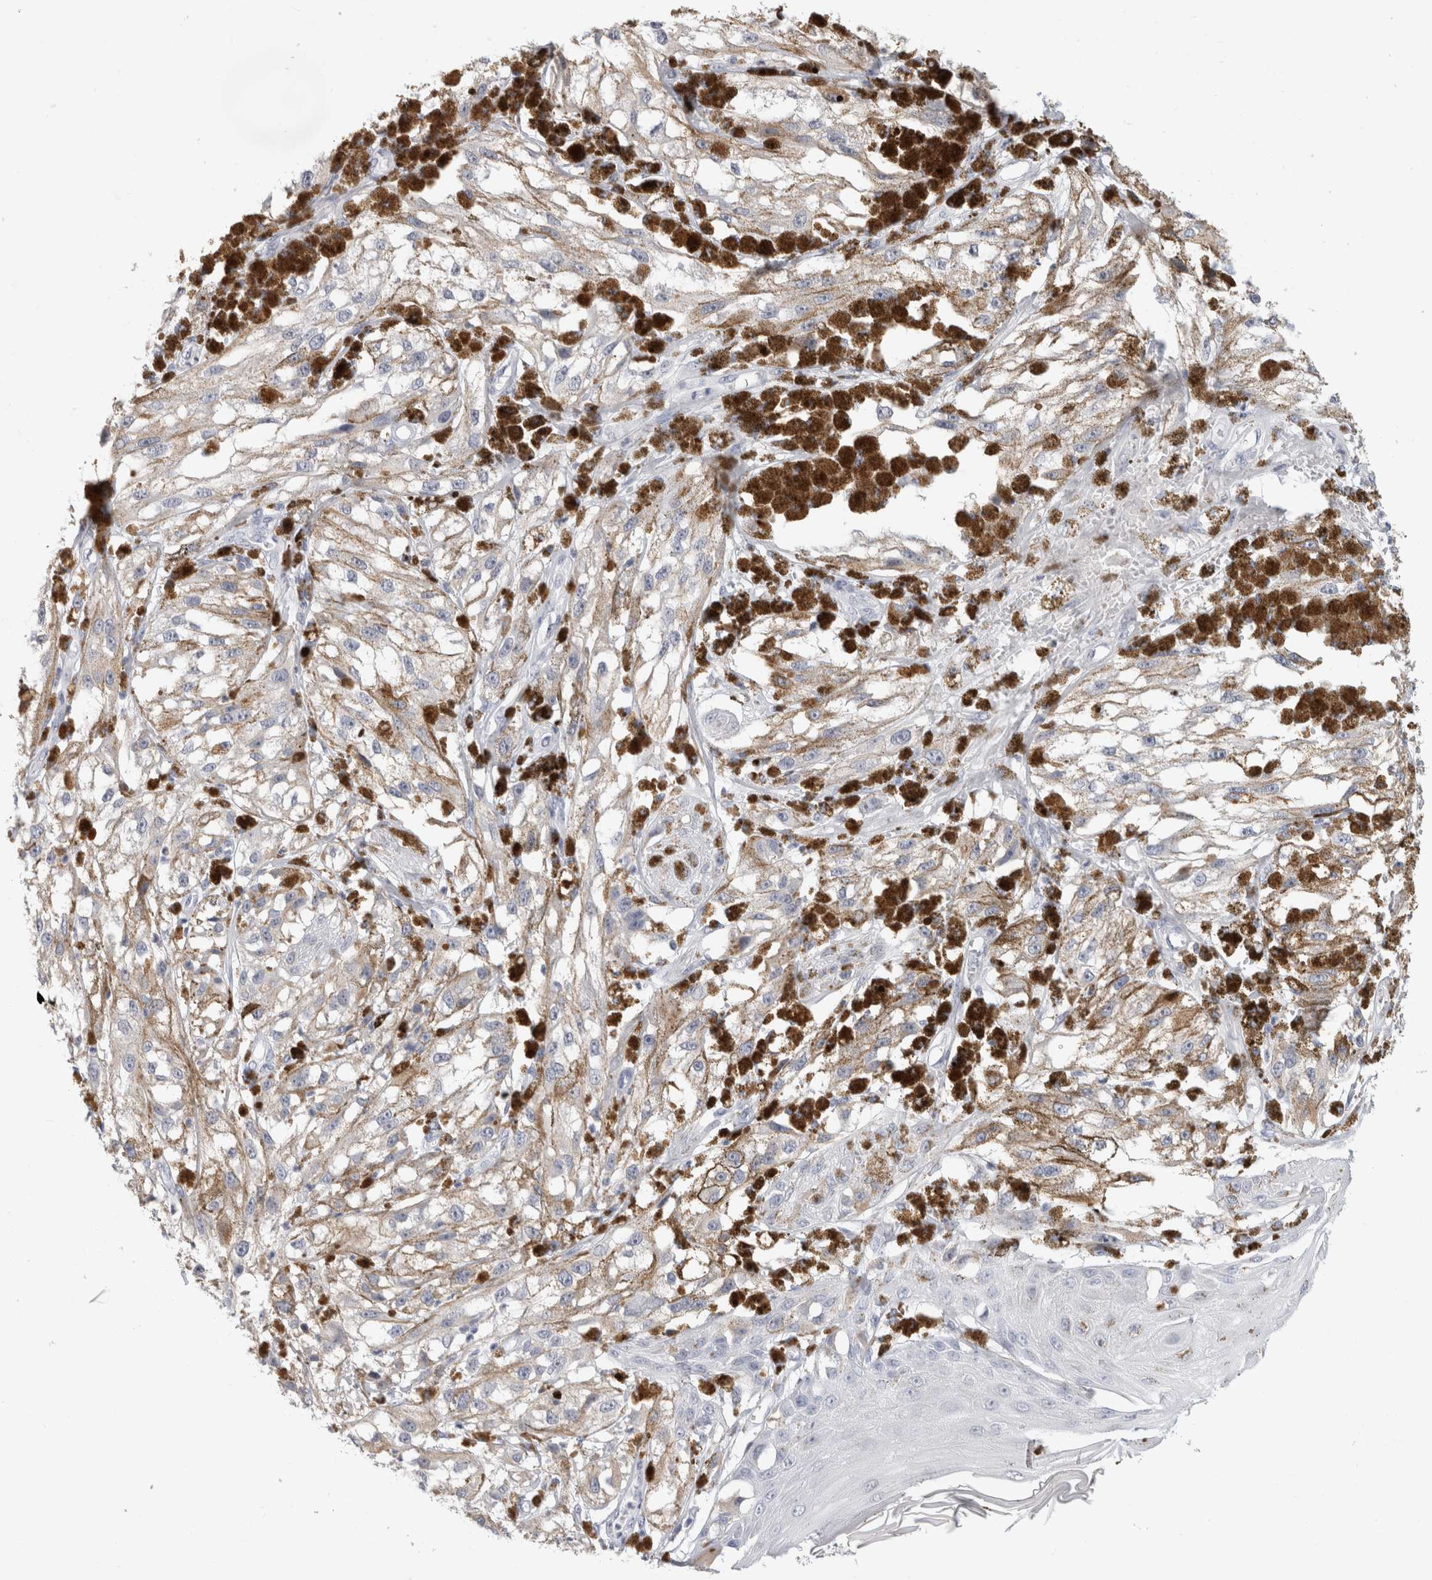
{"staining": {"intensity": "negative", "quantity": "none", "location": "none"}, "tissue": "melanoma", "cell_type": "Tumor cells", "image_type": "cancer", "snomed": [{"axis": "morphology", "description": "Malignant melanoma, NOS"}, {"axis": "topography", "description": "Skin"}], "caption": "Tumor cells are negative for protein expression in human malignant melanoma.", "gene": "BCAN", "patient": {"sex": "male", "age": 88}}